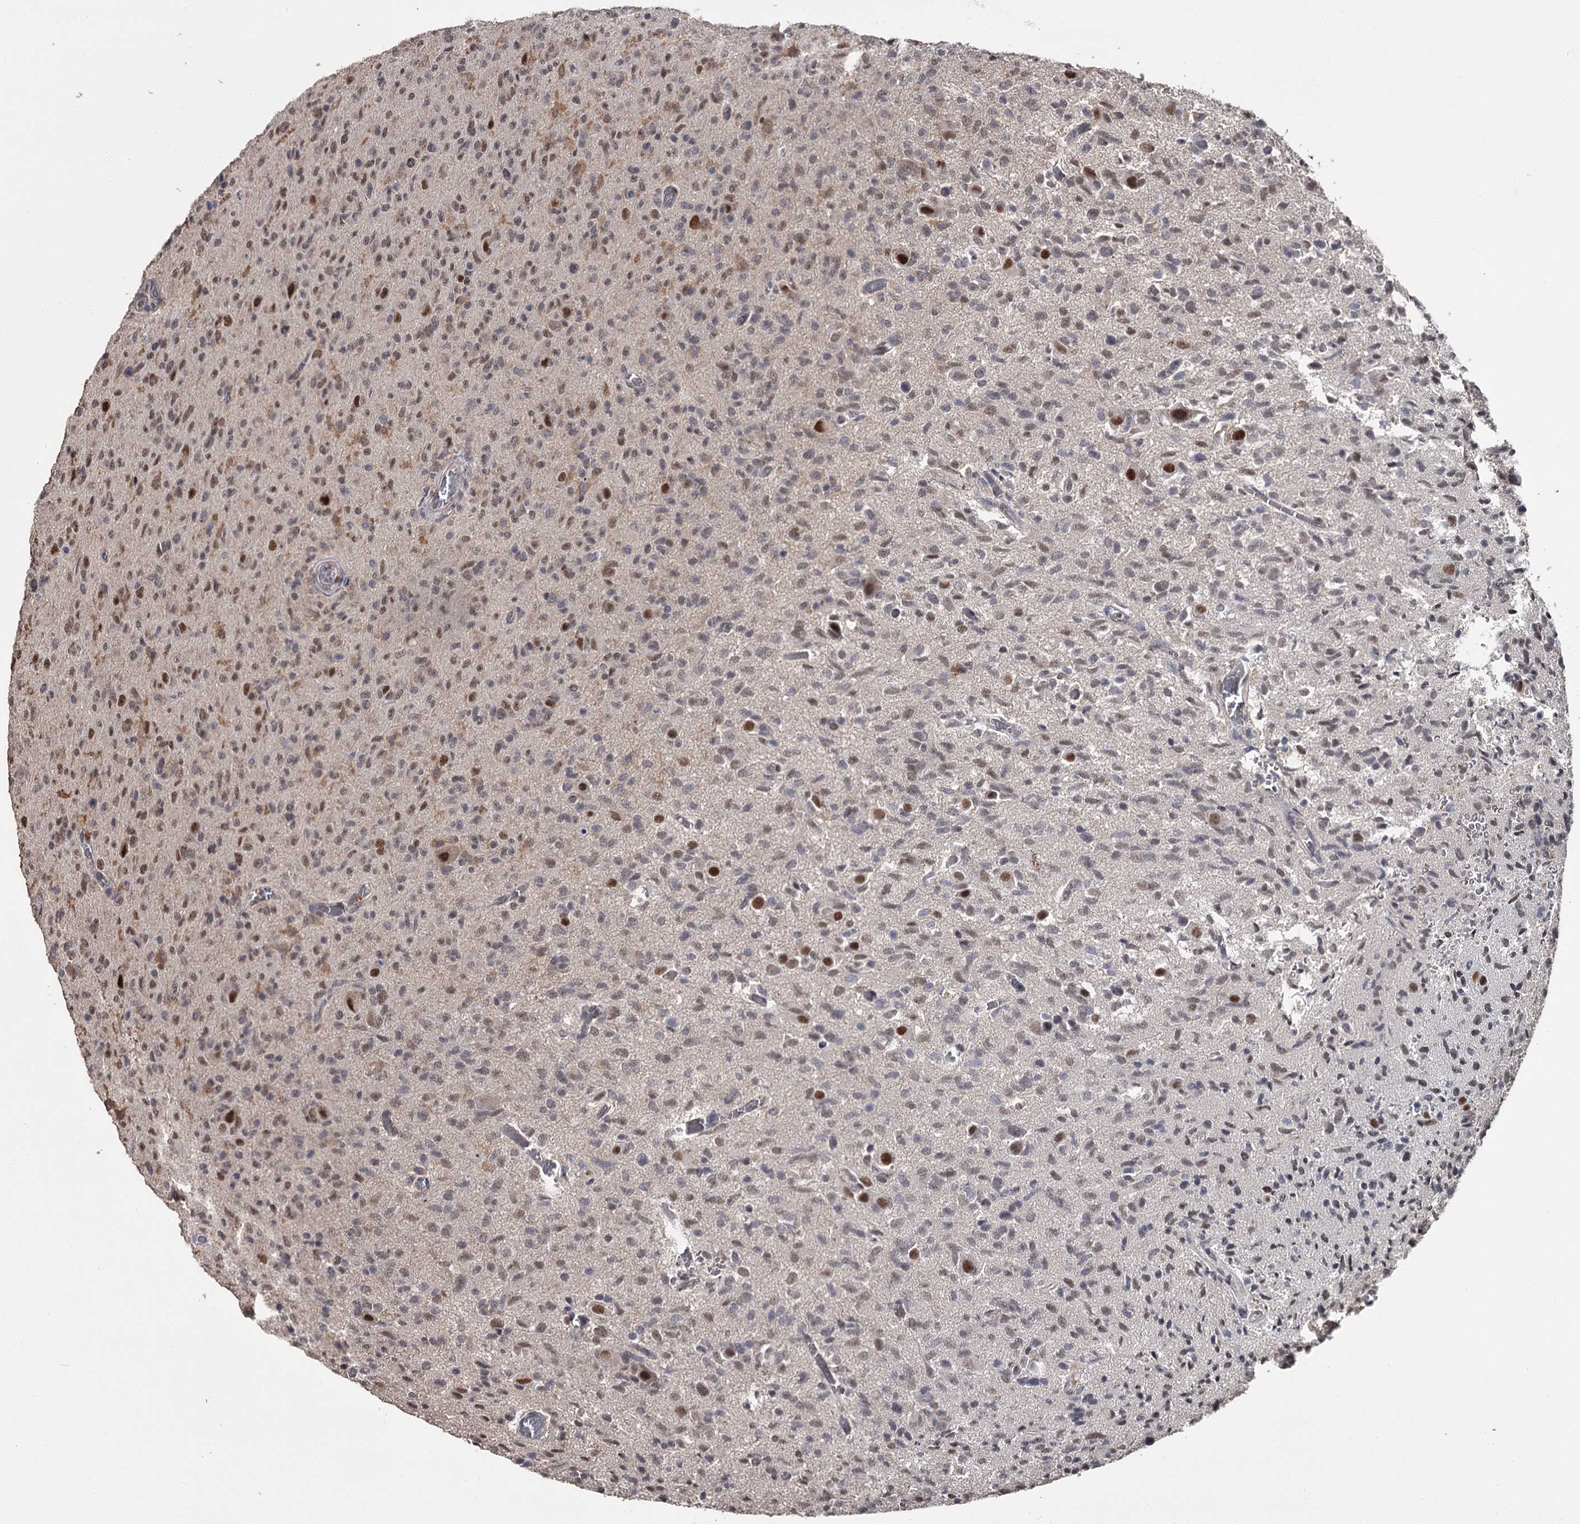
{"staining": {"intensity": "weak", "quantity": "25%-75%", "location": "nuclear"}, "tissue": "glioma", "cell_type": "Tumor cells", "image_type": "cancer", "snomed": [{"axis": "morphology", "description": "Glioma, malignant, High grade"}, {"axis": "topography", "description": "Brain"}], "caption": "DAB (3,3'-diaminobenzidine) immunohistochemical staining of glioma shows weak nuclear protein staining in approximately 25%-75% of tumor cells.", "gene": "PRPF40B", "patient": {"sex": "female", "age": 57}}